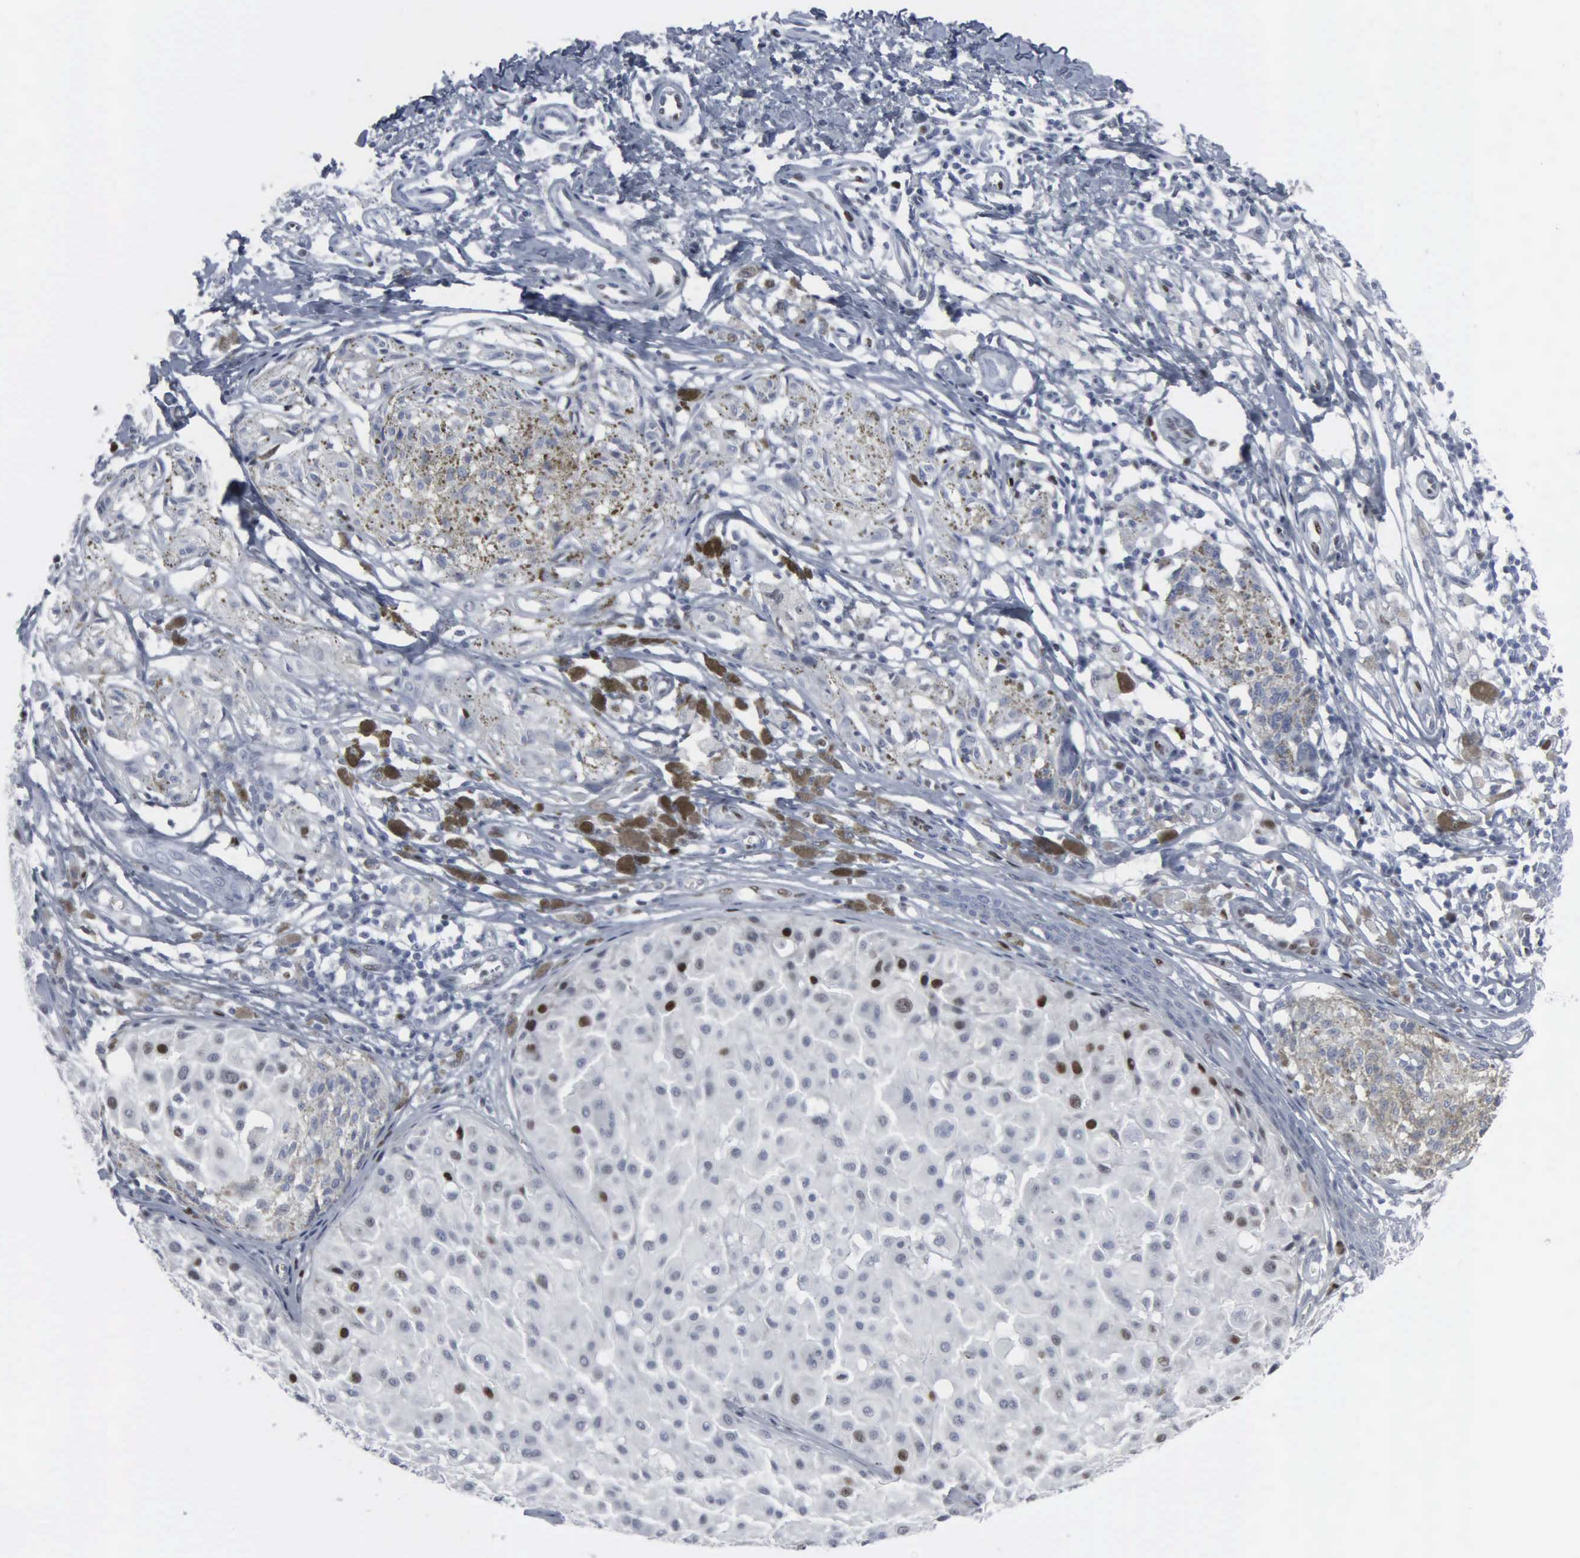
{"staining": {"intensity": "moderate", "quantity": "<25%", "location": "nuclear"}, "tissue": "melanoma", "cell_type": "Tumor cells", "image_type": "cancer", "snomed": [{"axis": "morphology", "description": "Malignant melanoma, NOS"}, {"axis": "topography", "description": "Skin"}], "caption": "Moderate nuclear protein expression is seen in approximately <25% of tumor cells in malignant melanoma. The protein of interest is shown in brown color, while the nuclei are stained blue.", "gene": "CCND3", "patient": {"sex": "male", "age": 36}}